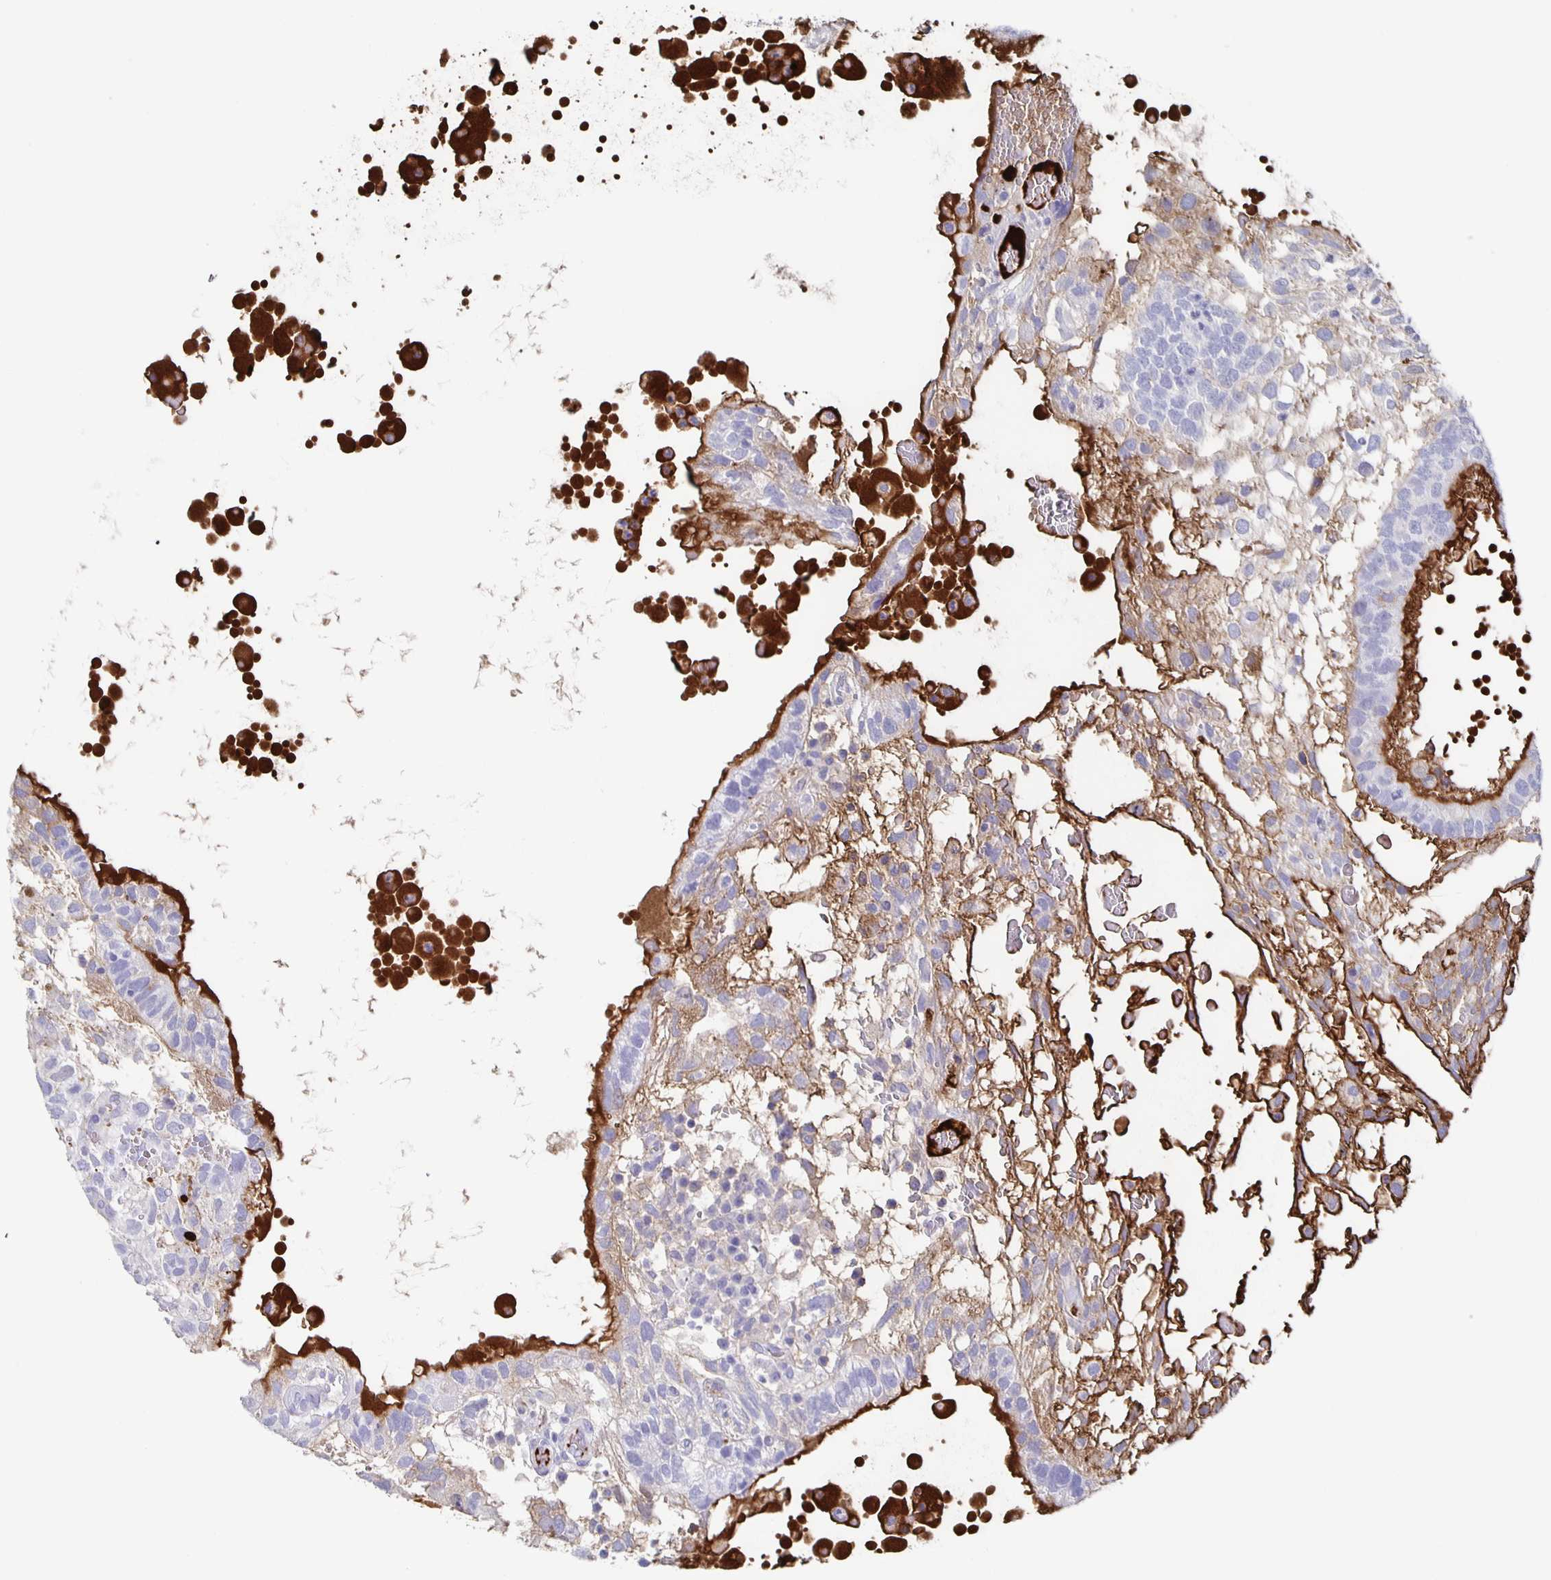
{"staining": {"intensity": "negative", "quantity": "none", "location": "none"}, "tissue": "testis cancer", "cell_type": "Tumor cells", "image_type": "cancer", "snomed": [{"axis": "morphology", "description": "Normal tissue, NOS"}, {"axis": "morphology", "description": "Carcinoma, Embryonal, NOS"}, {"axis": "topography", "description": "Testis"}], "caption": "High power microscopy photomicrograph of an immunohistochemistry image of testis embryonal carcinoma, revealing no significant staining in tumor cells.", "gene": "FGA", "patient": {"sex": "male", "age": 32}}